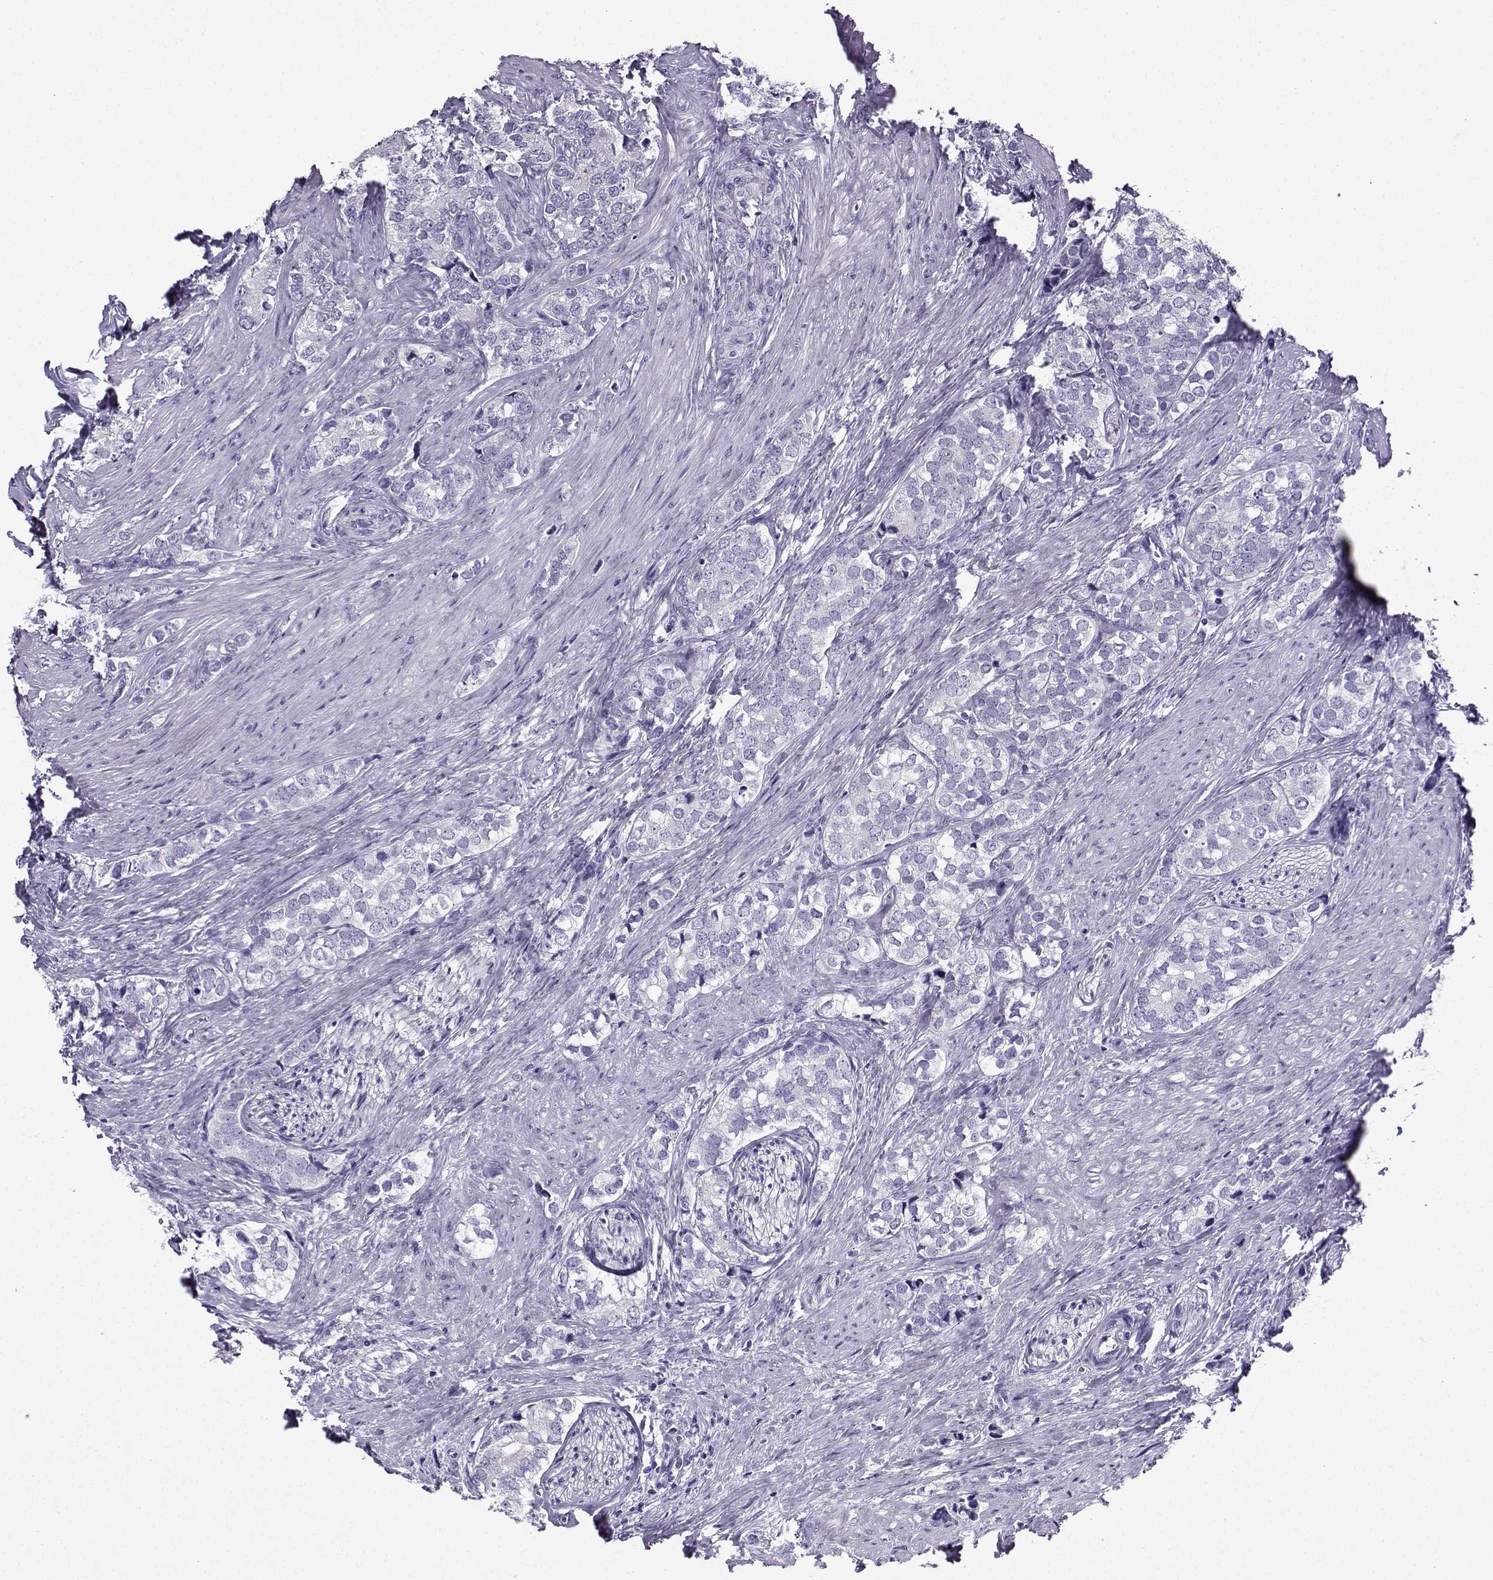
{"staining": {"intensity": "negative", "quantity": "none", "location": "none"}, "tissue": "prostate cancer", "cell_type": "Tumor cells", "image_type": "cancer", "snomed": [{"axis": "morphology", "description": "Adenocarcinoma, NOS"}, {"axis": "topography", "description": "Prostate and seminal vesicle, NOS"}], "caption": "An image of human adenocarcinoma (prostate) is negative for staining in tumor cells.", "gene": "LINGO1", "patient": {"sex": "male", "age": 63}}